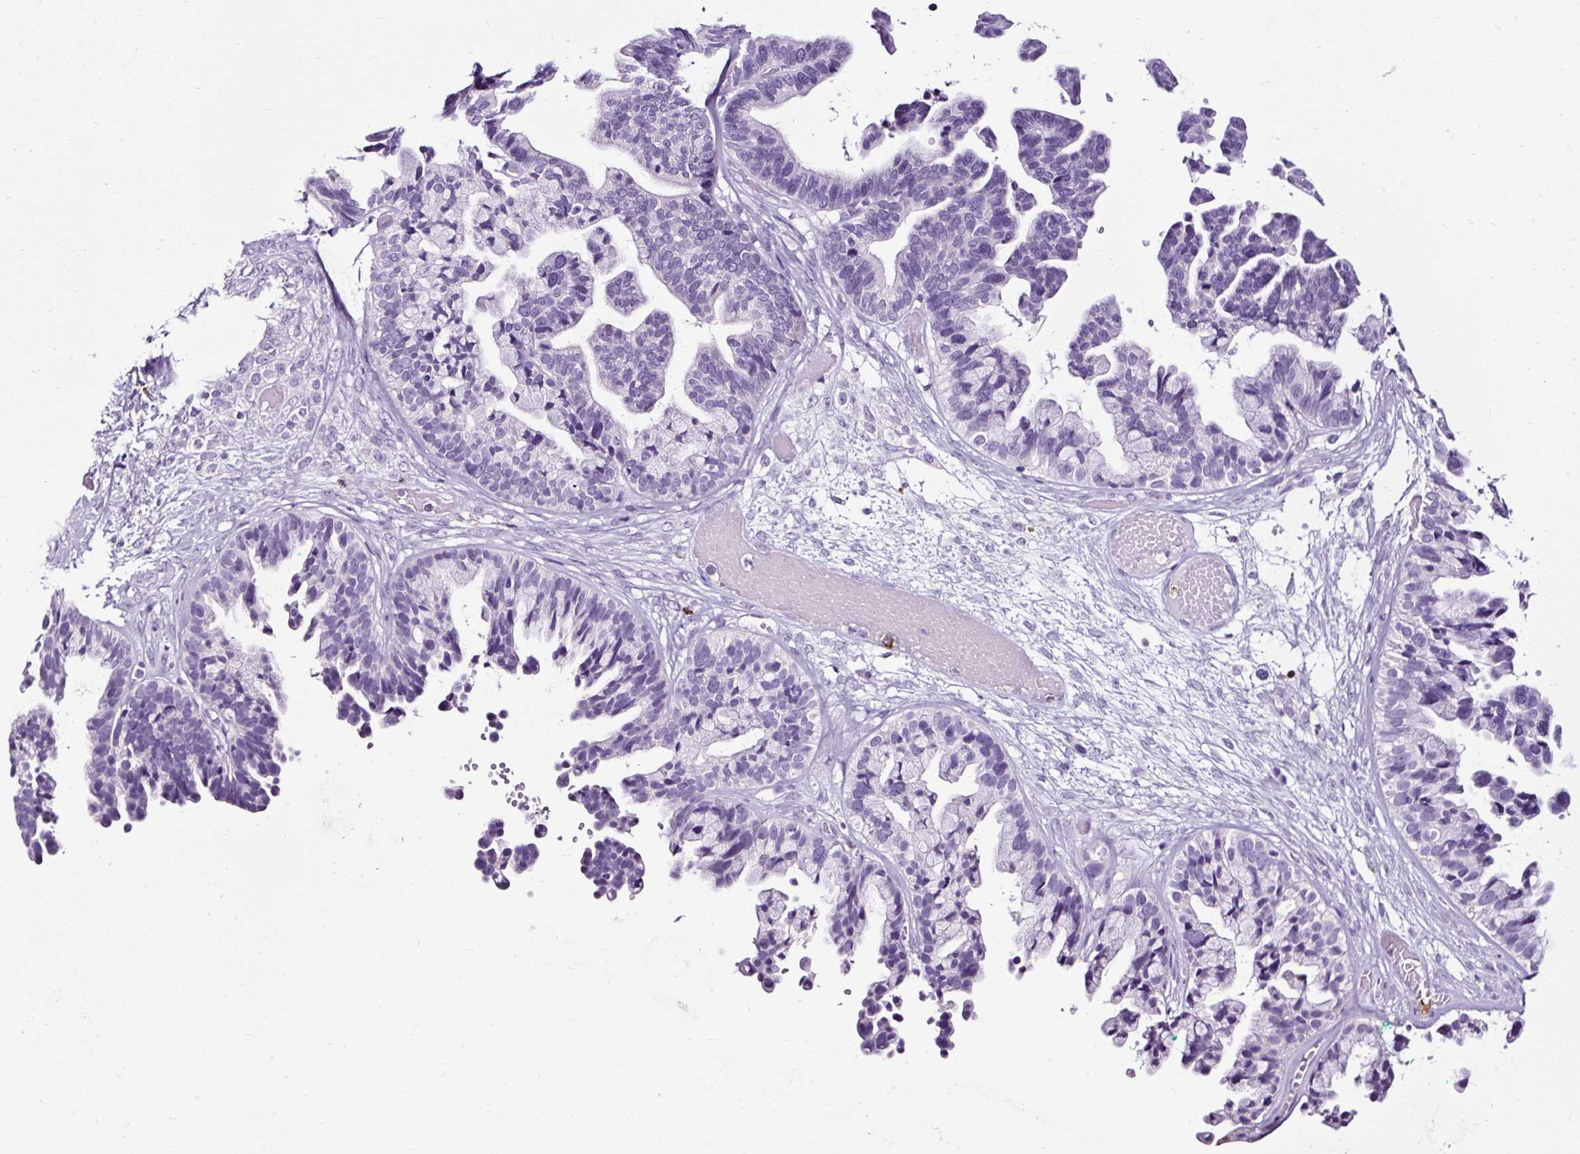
{"staining": {"intensity": "negative", "quantity": "none", "location": "none"}, "tissue": "ovarian cancer", "cell_type": "Tumor cells", "image_type": "cancer", "snomed": [{"axis": "morphology", "description": "Cystadenocarcinoma, serous, NOS"}, {"axis": "topography", "description": "Ovary"}], "caption": "Immunohistochemical staining of serous cystadenocarcinoma (ovarian) shows no significant staining in tumor cells.", "gene": "SLC7A8", "patient": {"sex": "female", "age": 56}}